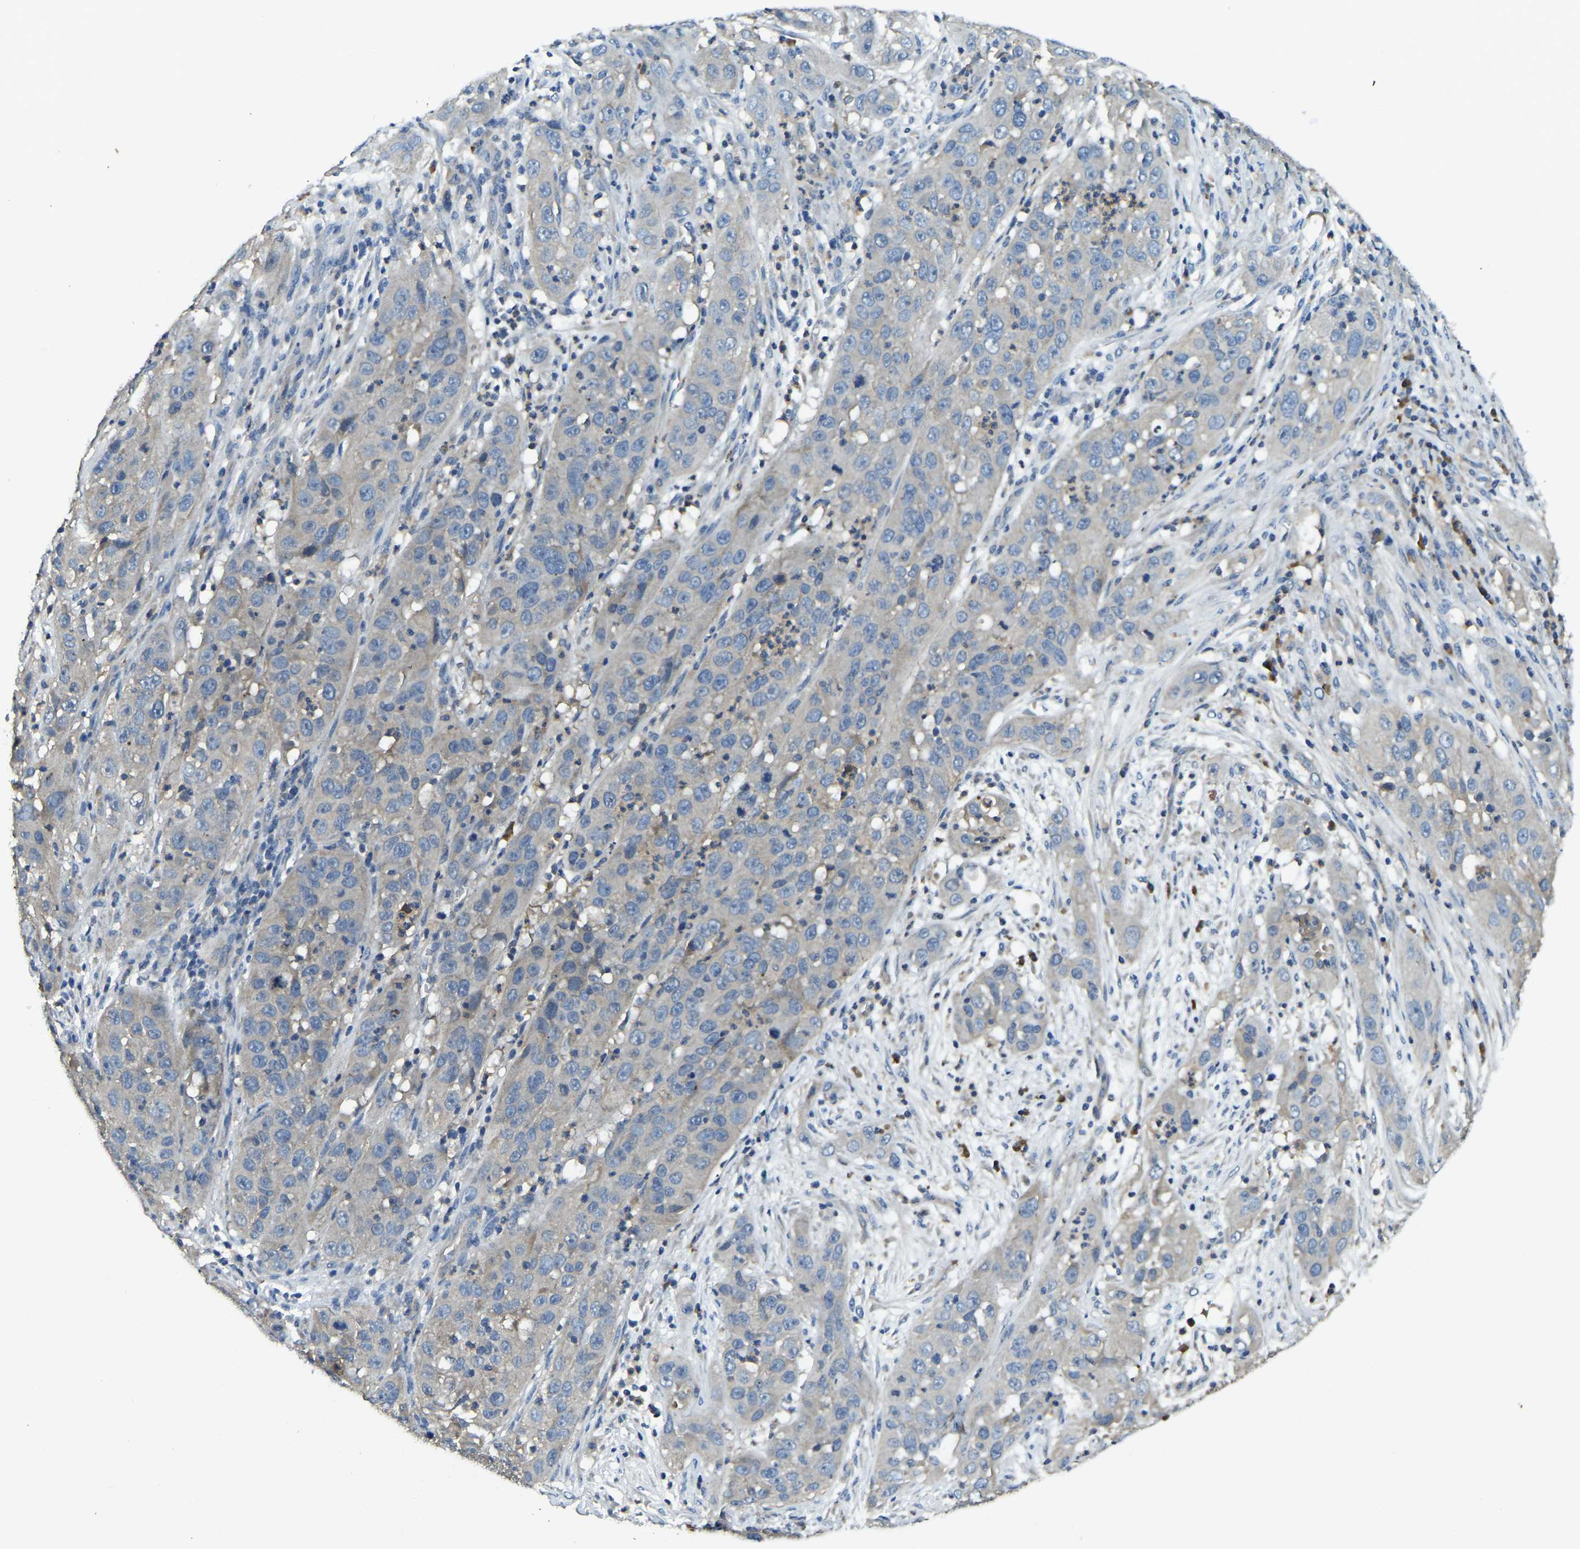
{"staining": {"intensity": "negative", "quantity": "none", "location": "none"}, "tissue": "cervical cancer", "cell_type": "Tumor cells", "image_type": "cancer", "snomed": [{"axis": "morphology", "description": "Squamous cell carcinoma, NOS"}, {"axis": "topography", "description": "Cervix"}], "caption": "High power microscopy photomicrograph of an immunohistochemistry photomicrograph of cervical cancer (squamous cell carcinoma), revealing no significant staining in tumor cells.", "gene": "ATP8B1", "patient": {"sex": "female", "age": 32}}